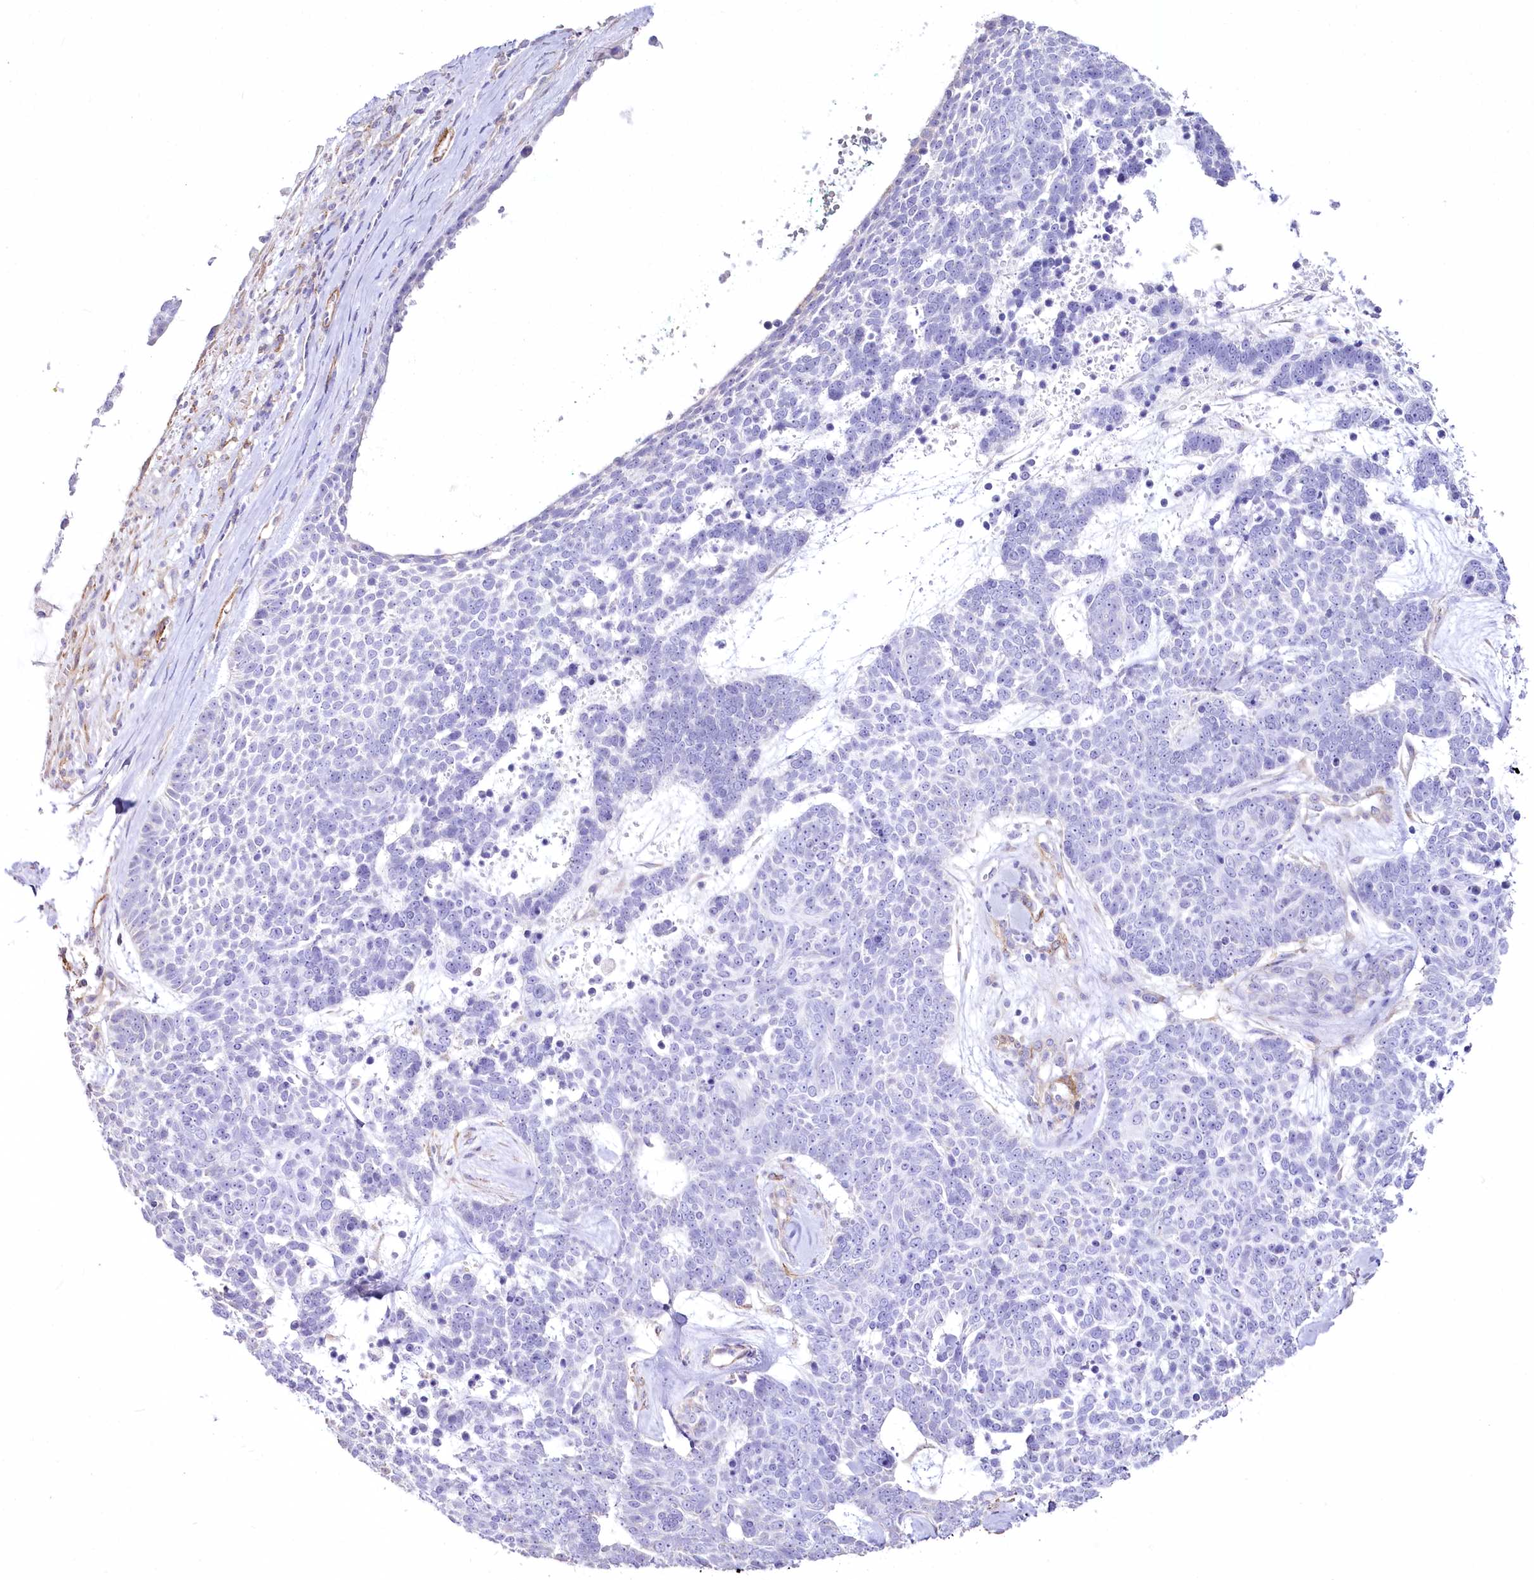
{"staining": {"intensity": "negative", "quantity": "none", "location": "none"}, "tissue": "skin cancer", "cell_type": "Tumor cells", "image_type": "cancer", "snomed": [{"axis": "morphology", "description": "Basal cell carcinoma"}, {"axis": "topography", "description": "Skin"}], "caption": "An IHC histopathology image of basal cell carcinoma (skin) is shown. There is no staining in tumor cells of basal cell carcinoma (skin).", "gene": "SYNPO2", "patient": {"sex": "female", "age": 81}}